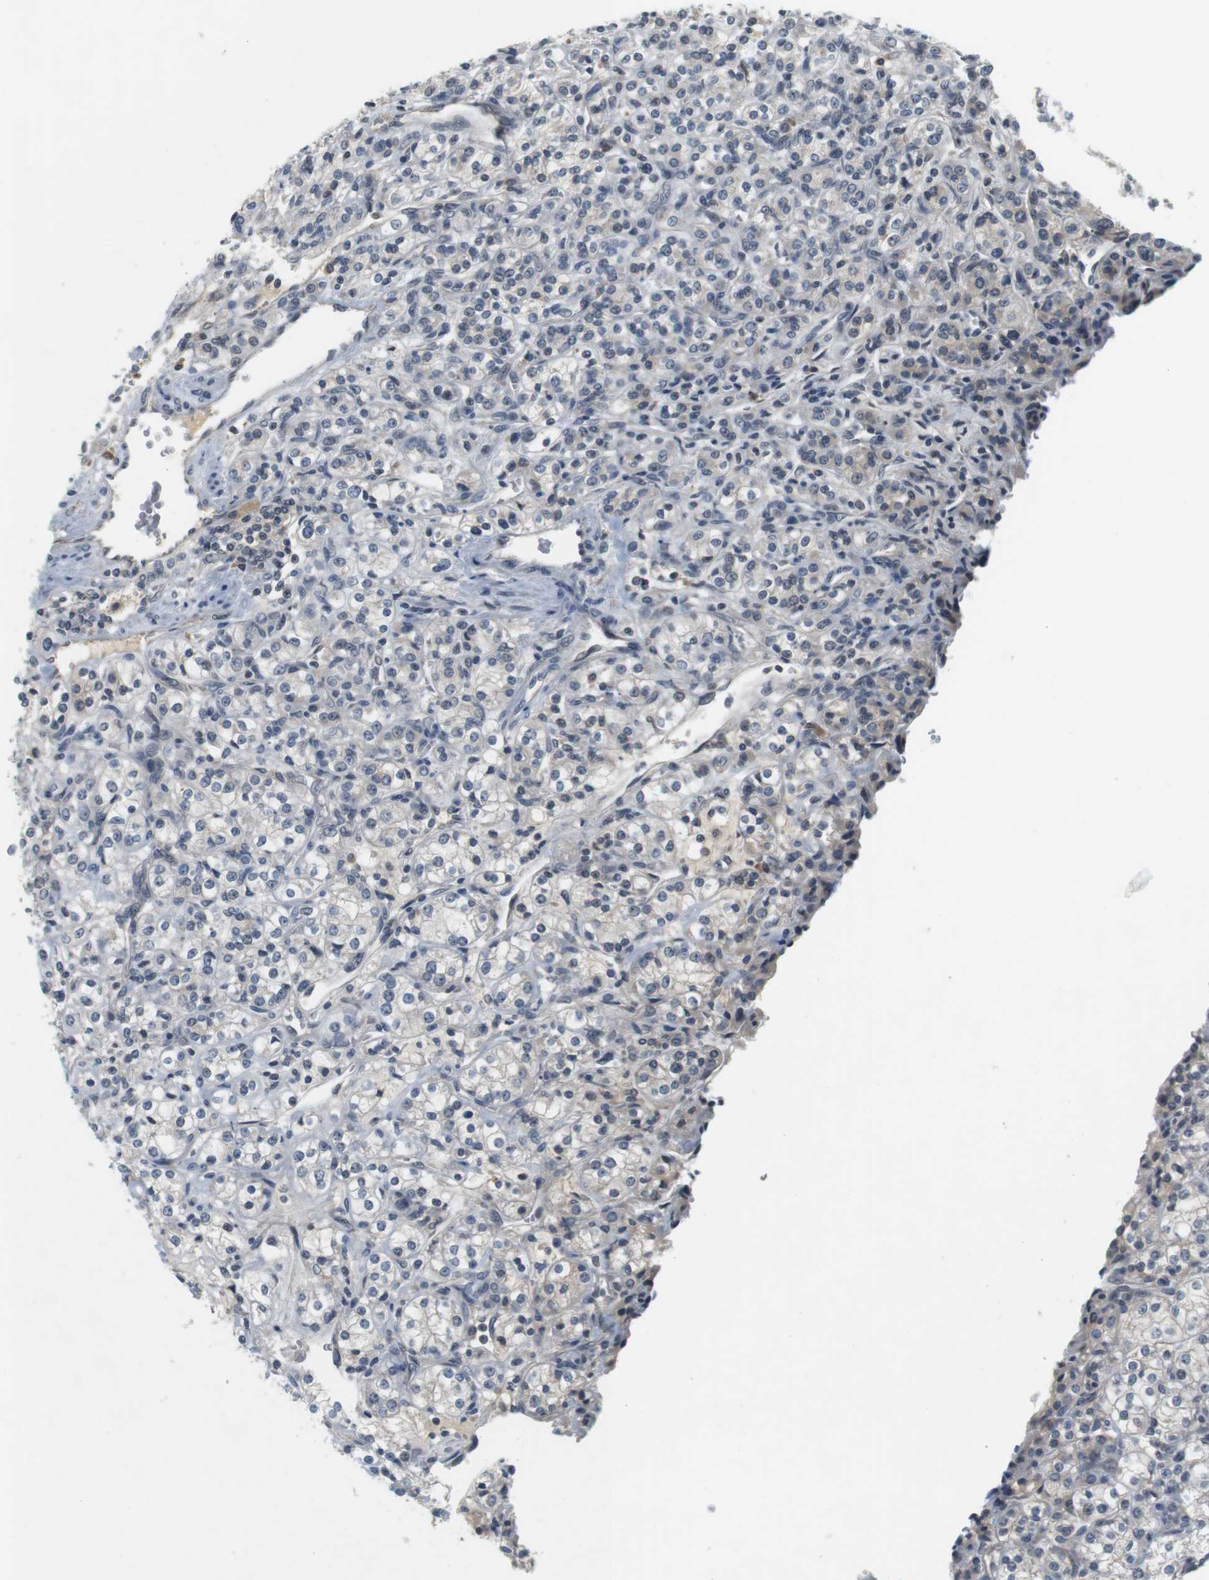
{"staining": {"intensity": "negative", "quantity": "none", "location": "none"}, "tissue": "renal cancer", "cell_type": "Tumor cells", "image_type": "cancer", "snomed": [{"axis": "morphology", "description": "Adenocarcinoma, NOS"}, {"axis": "topography", "description": "Kidney"}], "caption": "Human renal cancer (adenocarcinoma) stained for a protein using immunohistochemistry demonstrates no expression in tumor cells.", "gene": "WNT7A", "patient": {"sex": "male", "age": 77}}